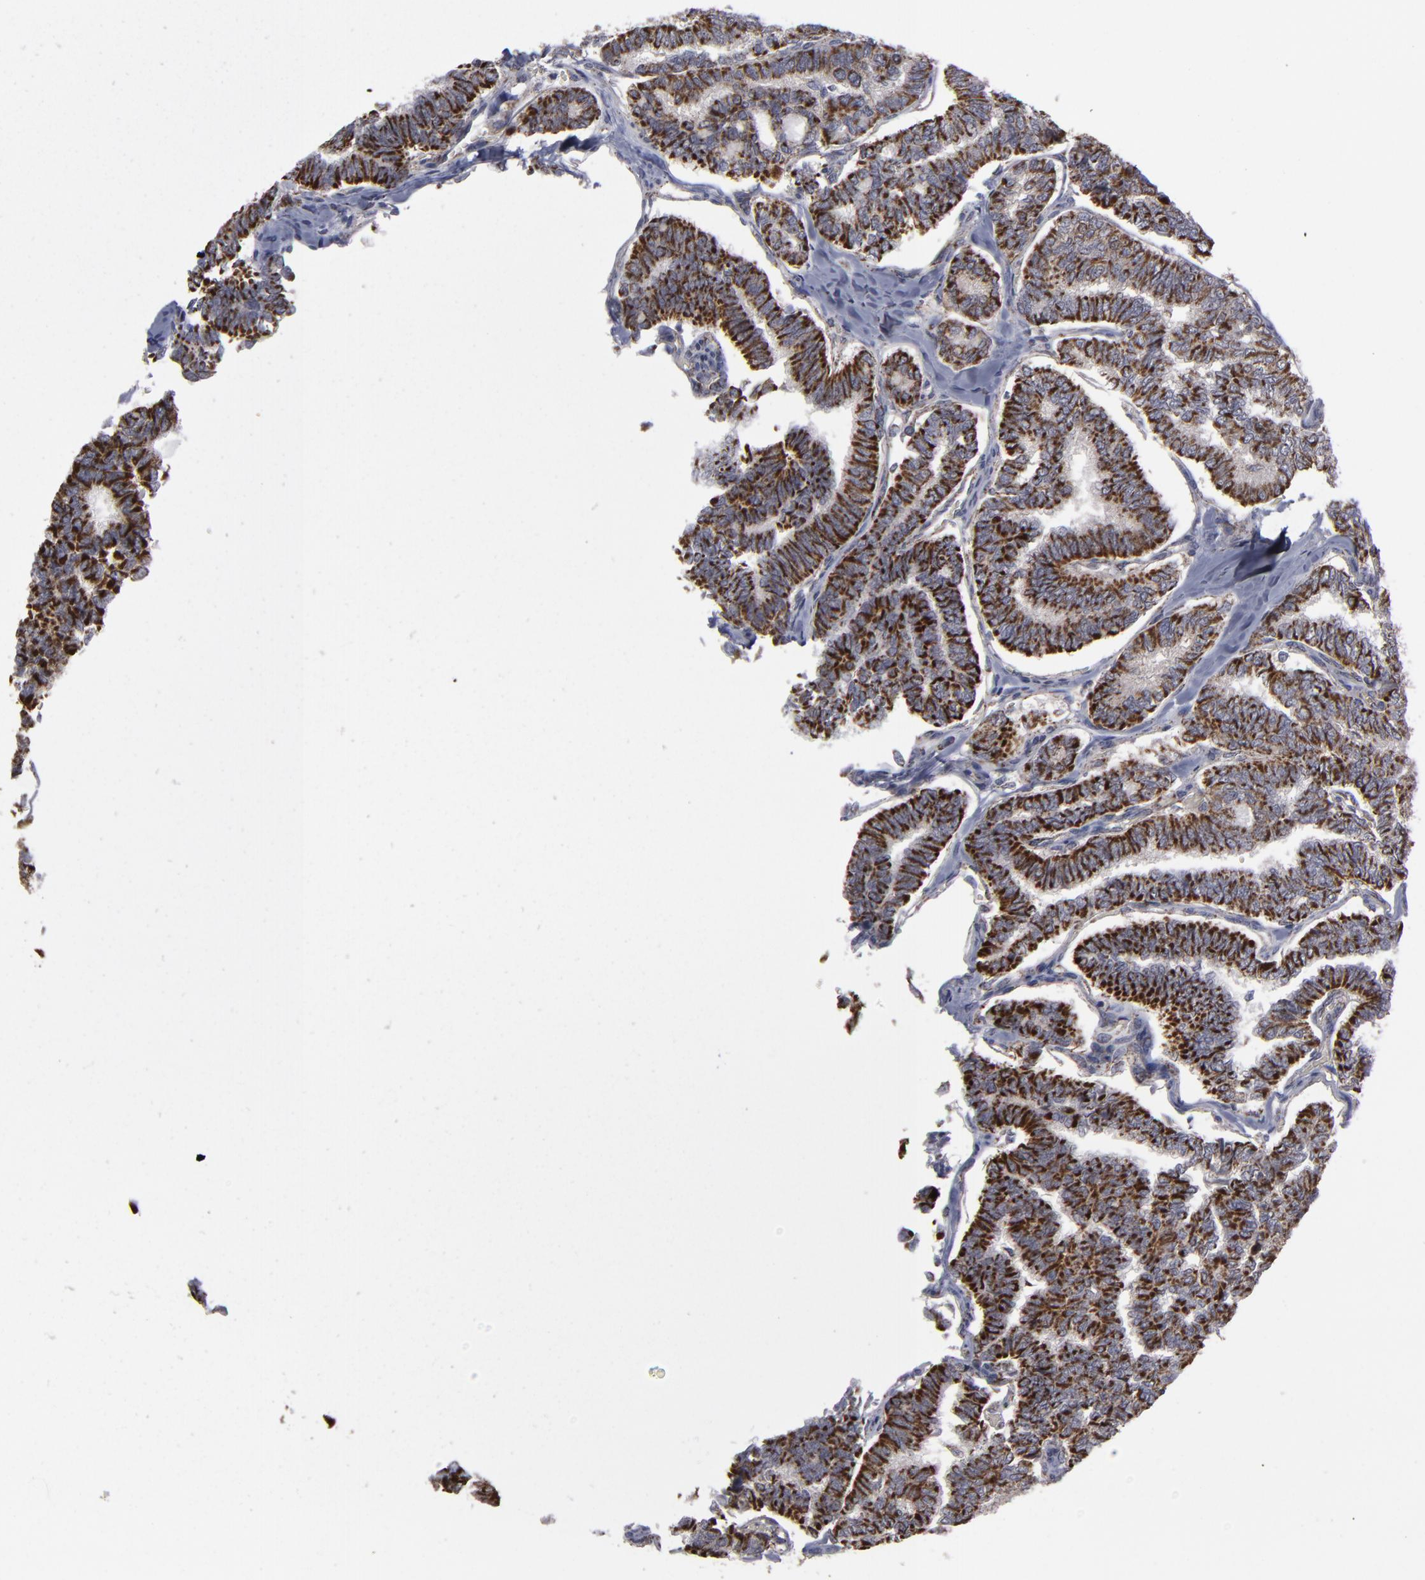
{"staining": {"intensity": "strong", "quantity": ">75%", "location": "cytoplasmic/membranous"}, "tissue": "thyroid cancer", "cell_type": "Tumor cells", "image_type": "cancer", "snomed": [{"axis": "morphology", "description": "Papillary adenocarcinoma, NOS"}, {"axis": "topography", "description": "Thyroid gland"}], "caption": "This micrograph reveals immunohistochemistry staining of thyroid cancer, with high strong cytoplasmic/membranous staining in about >75% of tumor cells.", "gene": "MYOM2", "patient": {"sex": "female", "age": 35}}